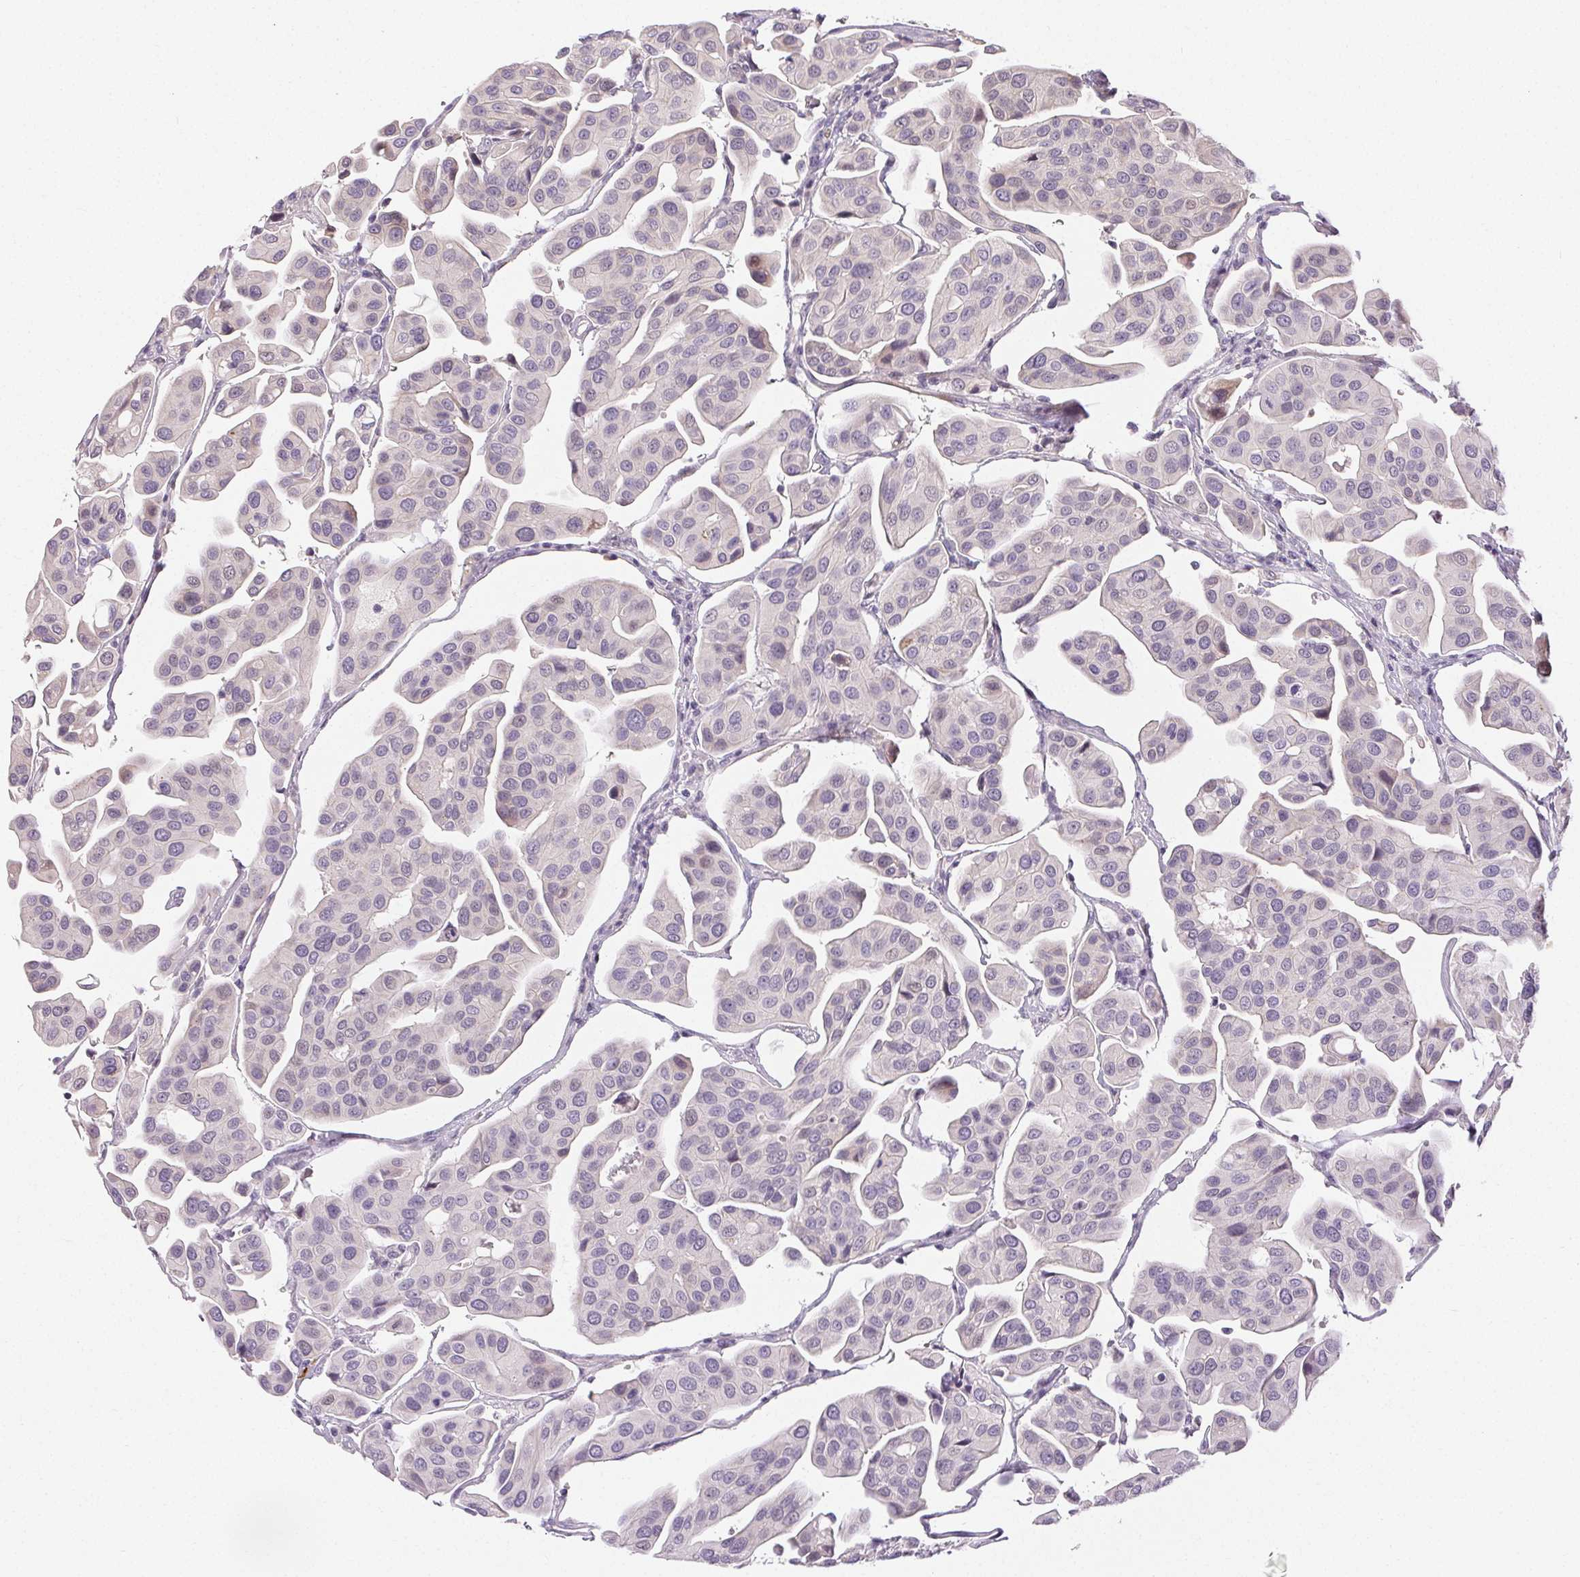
{"staining": {"intensity": "negative", "quantity": "none", "location": "none"}, "tissue": "renal cancer", "cell_type": "Tumor cells", "image_type": "cancer", "snomed": [{"axis": "morphology", "description": "Adenocarcinoma, NOS"}, {"axis": "topography", "description": "Urinary bladder"}], "caption": "Image shows no protein expression in tumor cells of renal adenocarcinoma tissue. (DAB (3,3'-diaminobenzidine) immunohistochemistry visualized using brightfield microscopy, high magnification).", "gene": "RPGRIP1", "patient": {"sex": "male", "age": 61}}